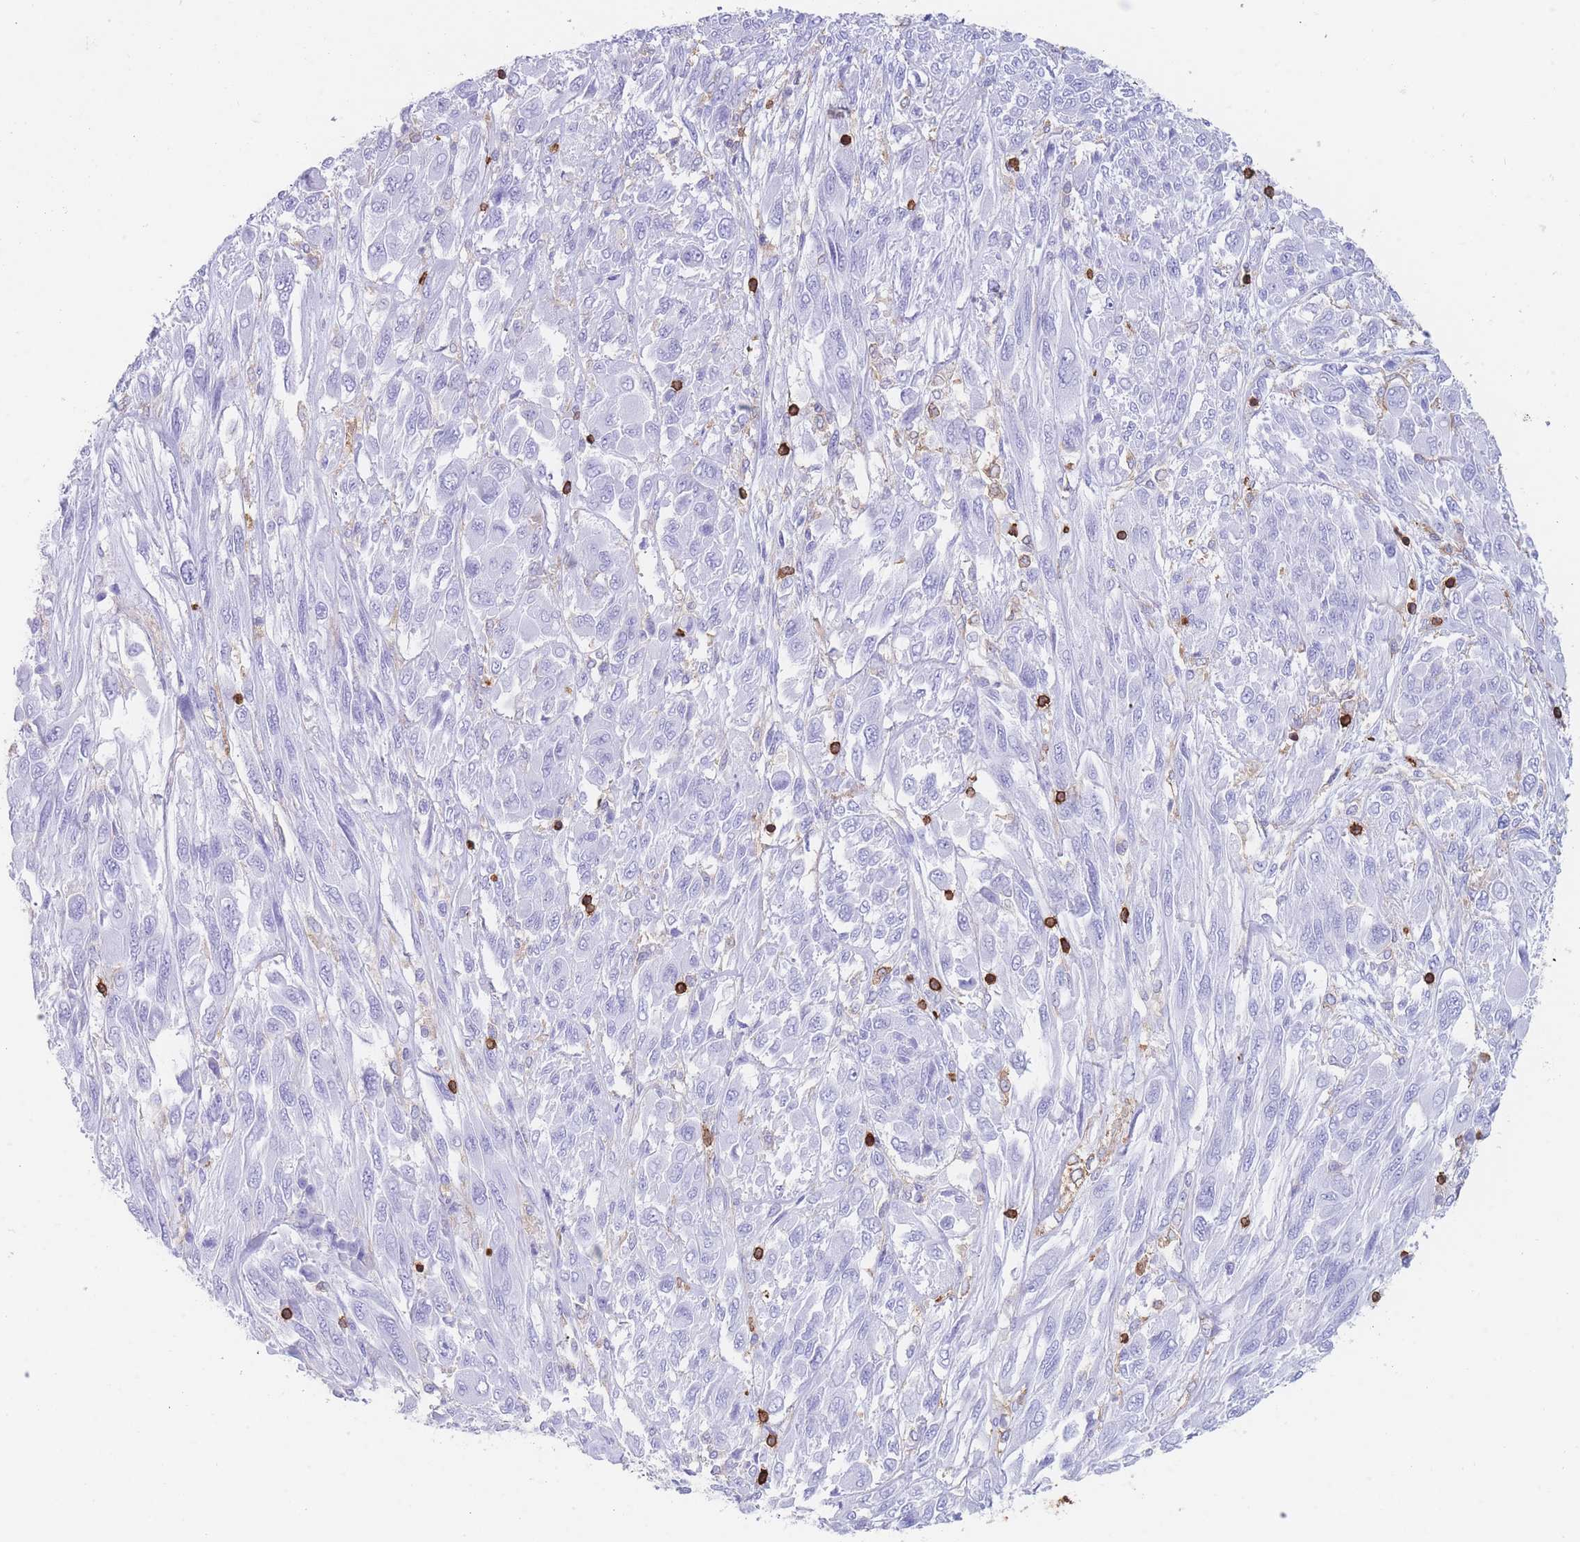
{"staining": {"intensity": "negative", "quantity": "none", "location": "none"}, "tissue": "melanoma", "cell_type": "Tumor cells", "image_type": "cancer", "snomed": [{"axis": "morphology", "description": "Malignant melanoma, NOS"}, {"axis": "topography", "description": "Skin"}], "caption": "IHC micrograph of neoplastic tissue: human malignant melanoma stained with DAB demonstrates no significant protein positivity in tumor cells.", "gene": "CORO1A", "patient": {"sex": "female", "age": 91}}